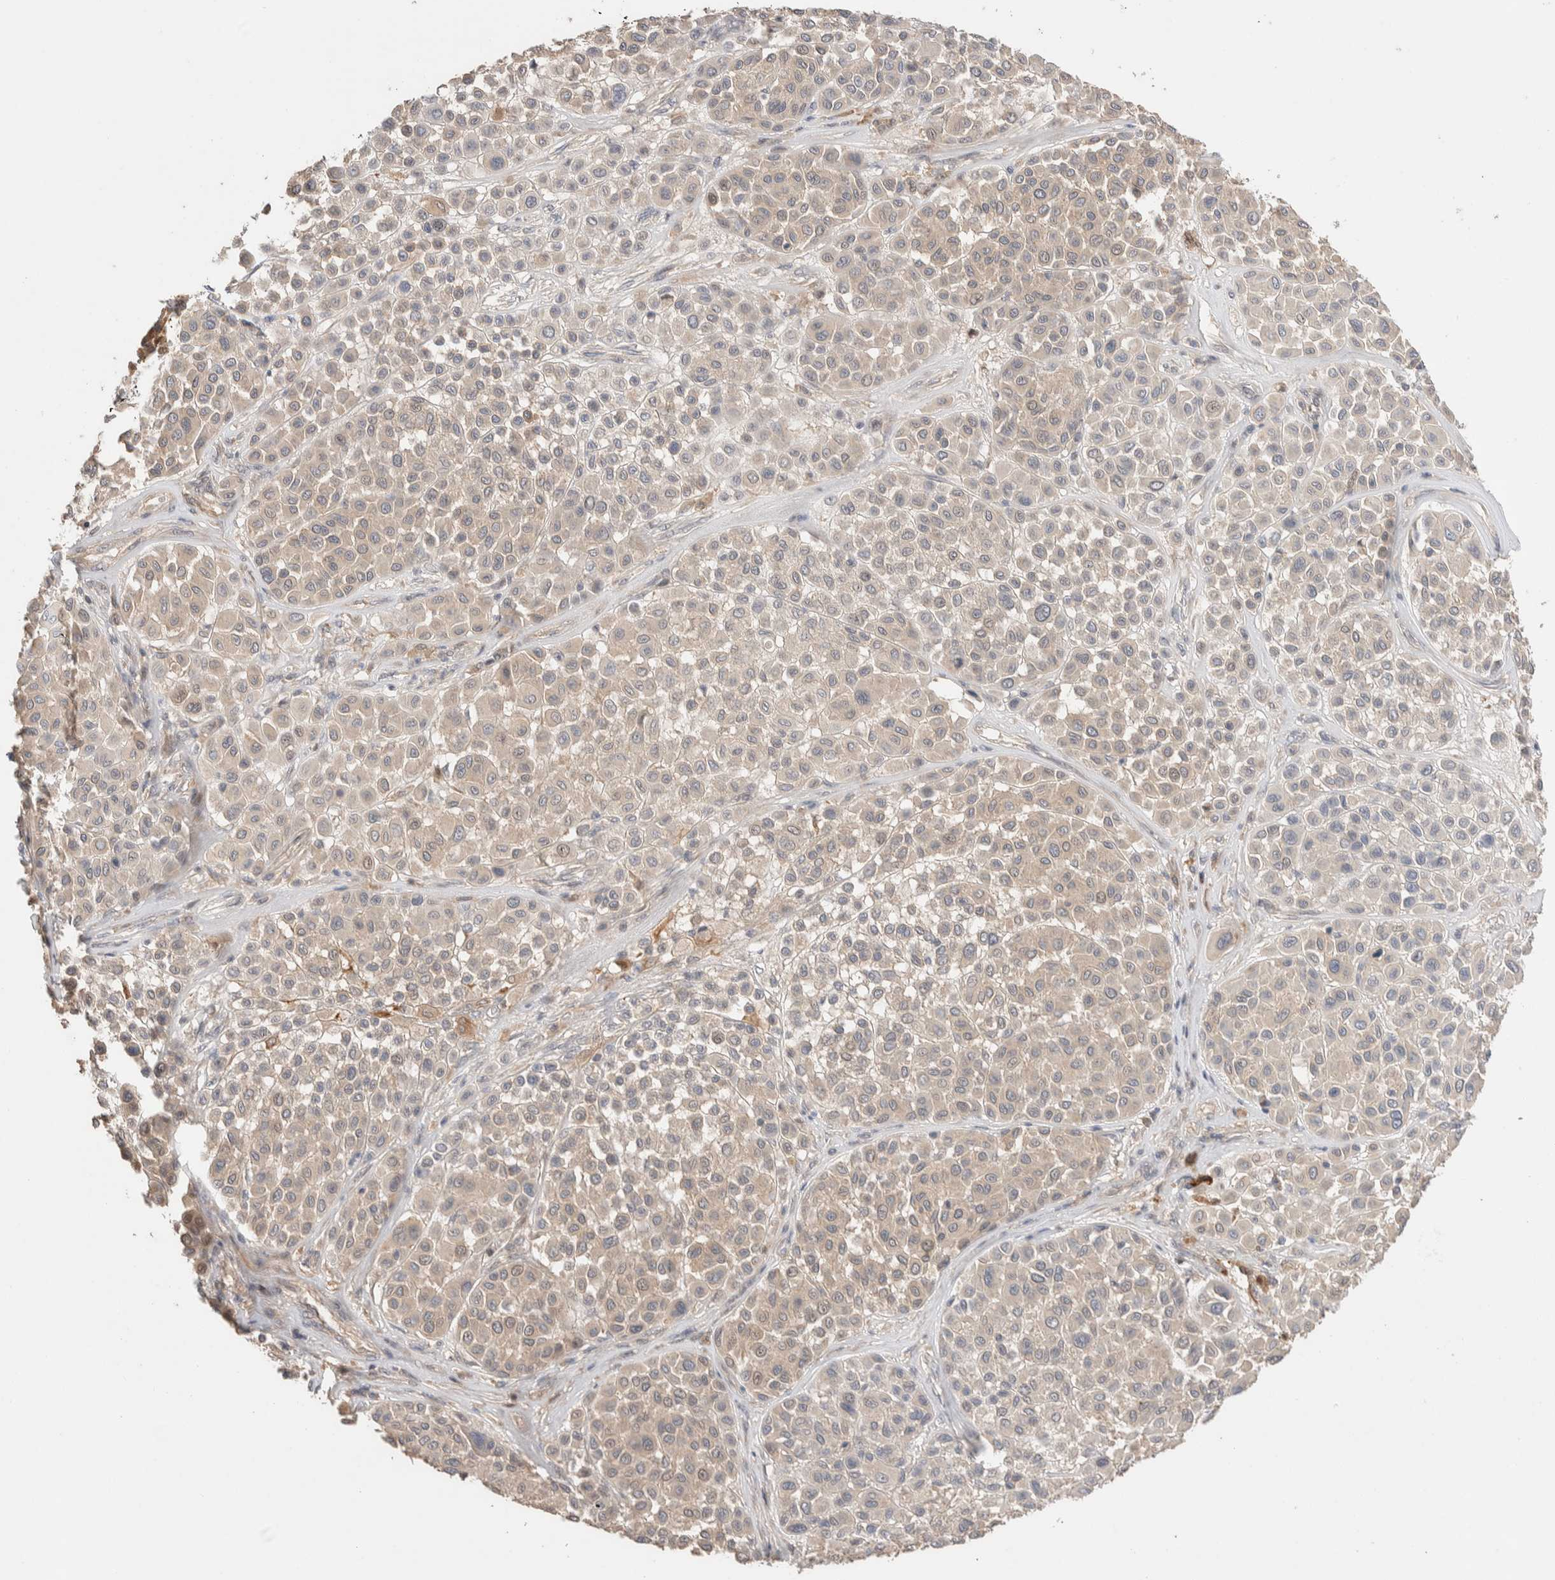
{"staining": {"intensity": "negative", "quantity": "none", "location": "none"}, "tissue": "melanoma", "cell_type": "Tumor cells", "image_type": "cancer", "snomed": [{"axis": "morphology", "description": "Malignant melanoma, Metastatic site"}, {"axis": "topography", "description": "Soft tissue"}], "caption": "Immunohistochemical staining of malignant melanoma (metastatic site) exhibits no significant positivity in tumor cells.", "gene": "WDR91", "patient": {"sex": "male", "age": 41}}